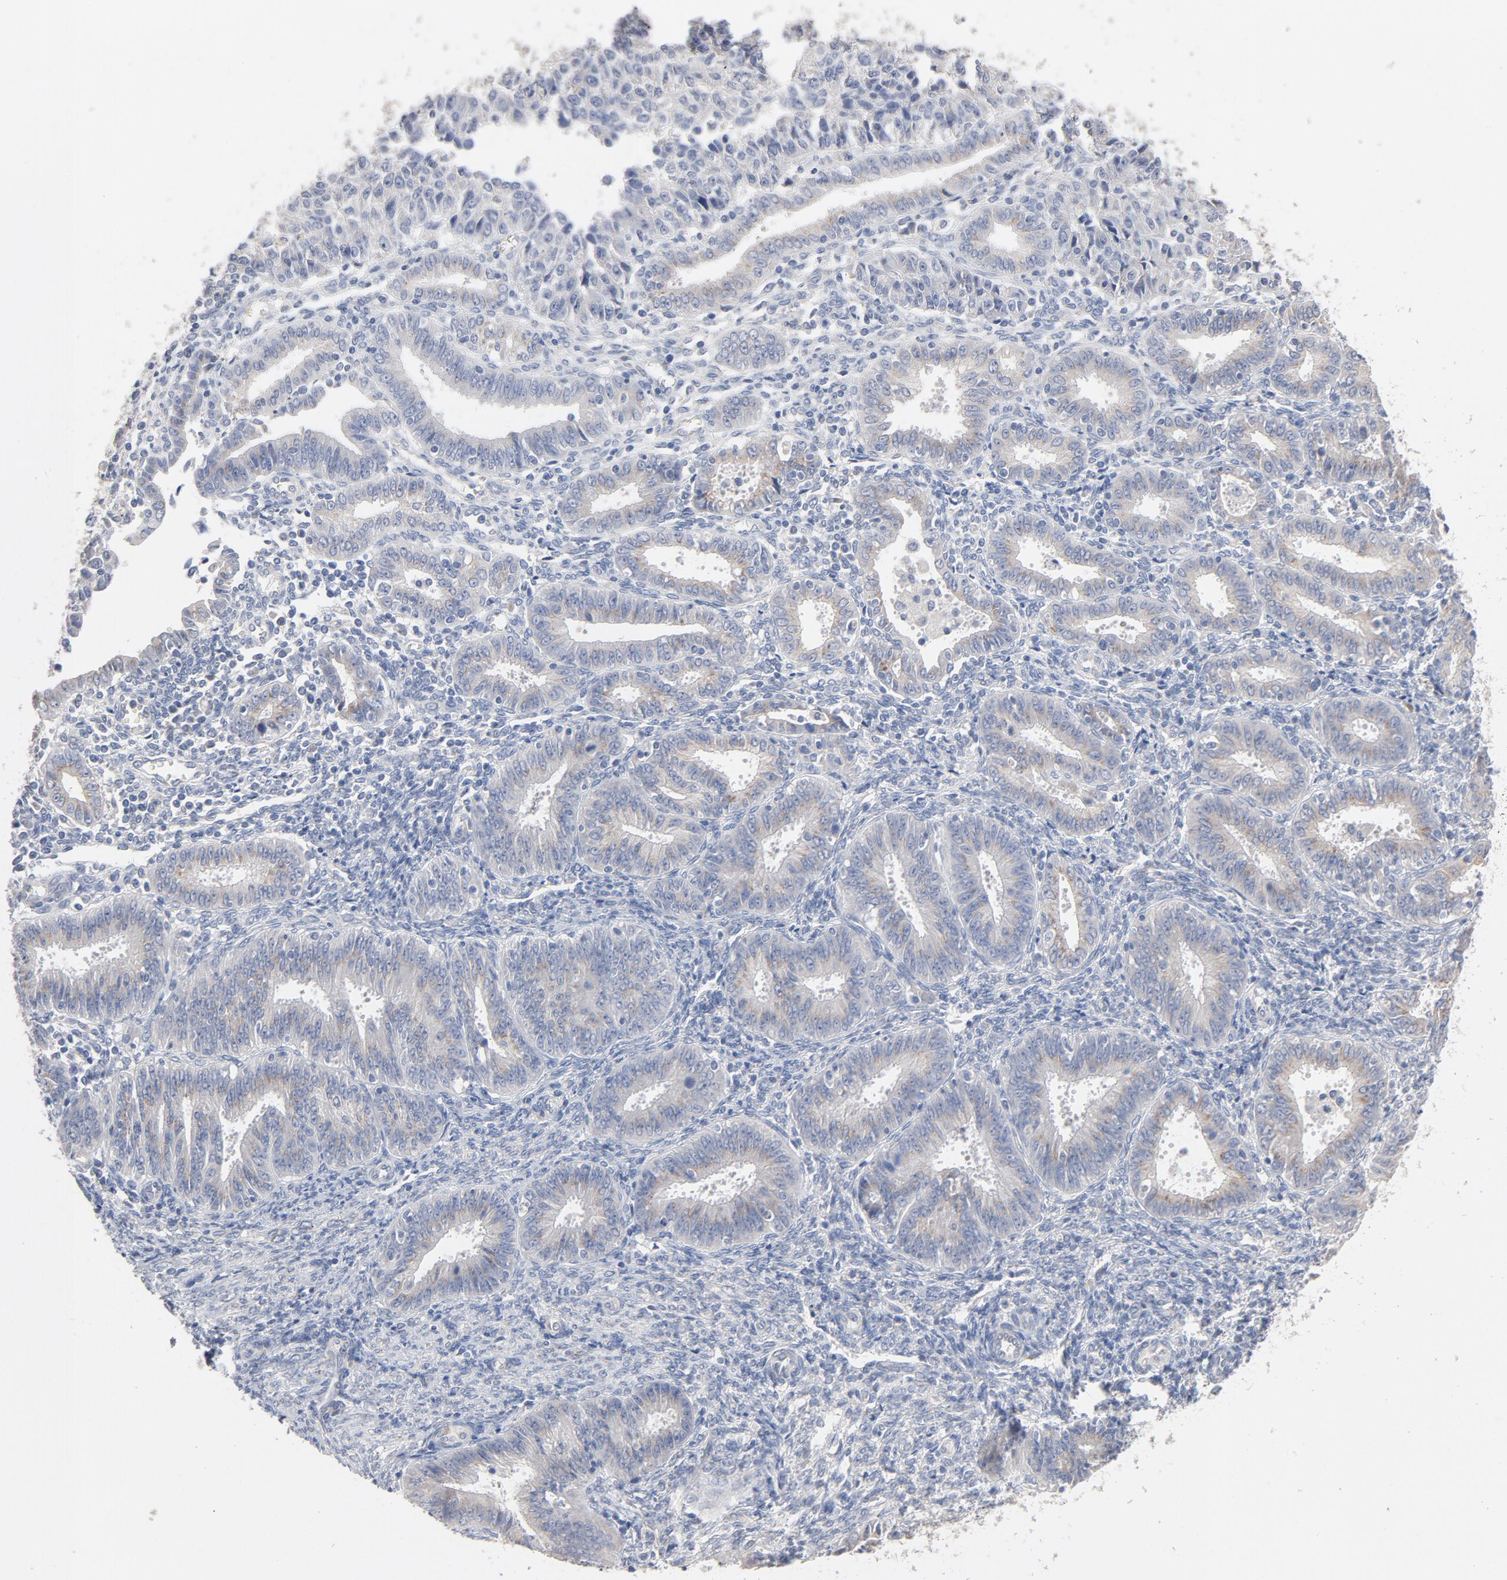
{"staining": {"intensity": "weak", "quantity": "<25%", "location": "cytoplasmic/membranous"}, "tissue": "endometrial cancer", "cell_type": "Tumor cells", "image_type": "cancer", "snomed": [{"axis": "morphology", "description": "Adenocarcinoma, NOS"}, {"axis": "topography", "description": "Endometrium"}], "caption": "Immunohistochemistry (IHC) image of neoplastic tissue: endometrial cancer stained with DAB demonstrates no significant protein expression in tumor cells.", "gene": "AK7", "patient": {"sex": "female", "age": 42}}